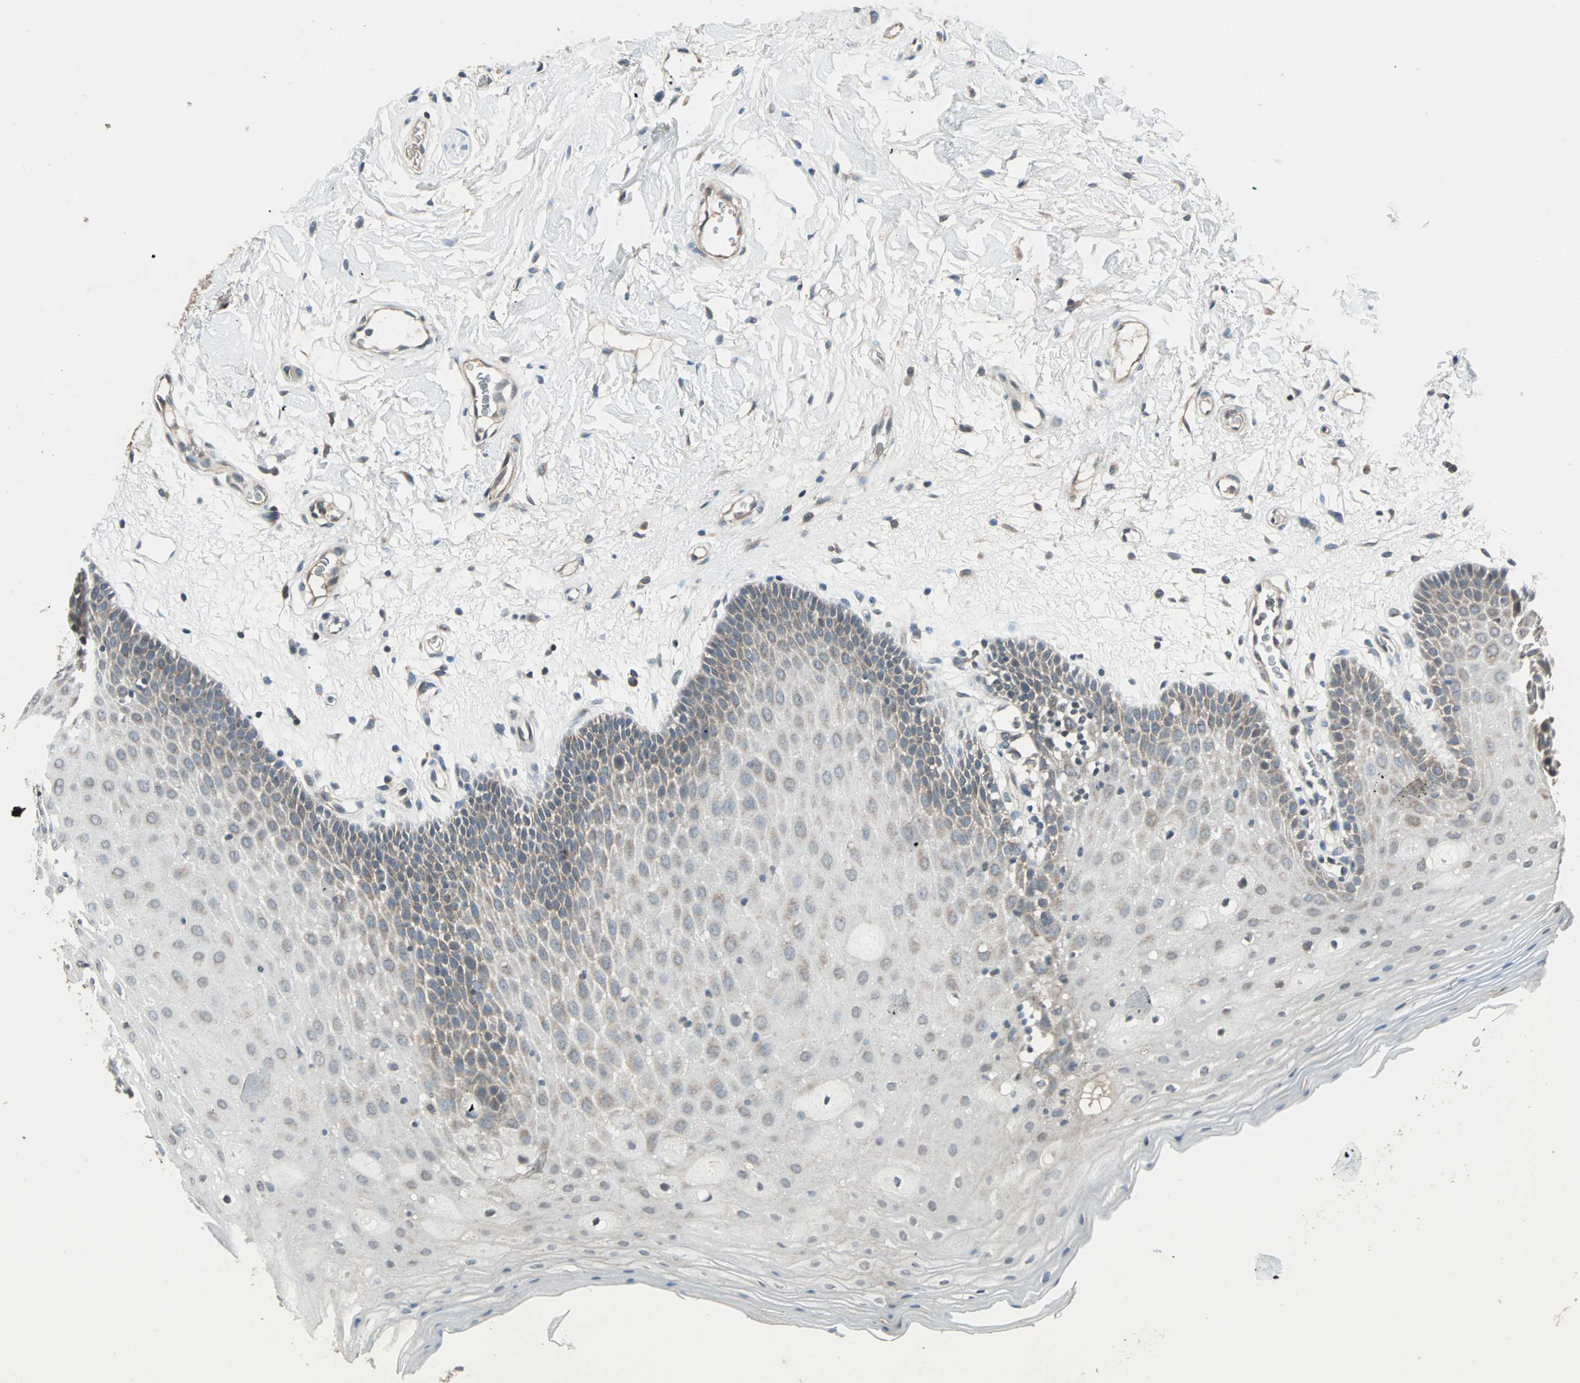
{"staining": {"intensity": "weak", "quantity": "<25%", "location": "cytoplasmic/membranous"}, "tissue": "oral mucosa", "cell_type": "Squamous epithelial cells", "image_type": "normal", "snomed": [{"axis": "morphology", "description": "Normal tissue, NOS"}, {"axis": "morphology", "description": "Squamous cell carcinoma, NOS"}, {"axis": "topography", "description": "Skeletal muscle"}, {"axis": "topography", "description": "Oral tissue"}, {"axis": "topography", "description": "Head-Neck"}], "caption": "Immunohistochemical staining of normal human oral mucosa shows no significant expression in squamous epithelial cells.", "gene": "MAP3K21", "patient": {"sex": "male", "age": 71}}